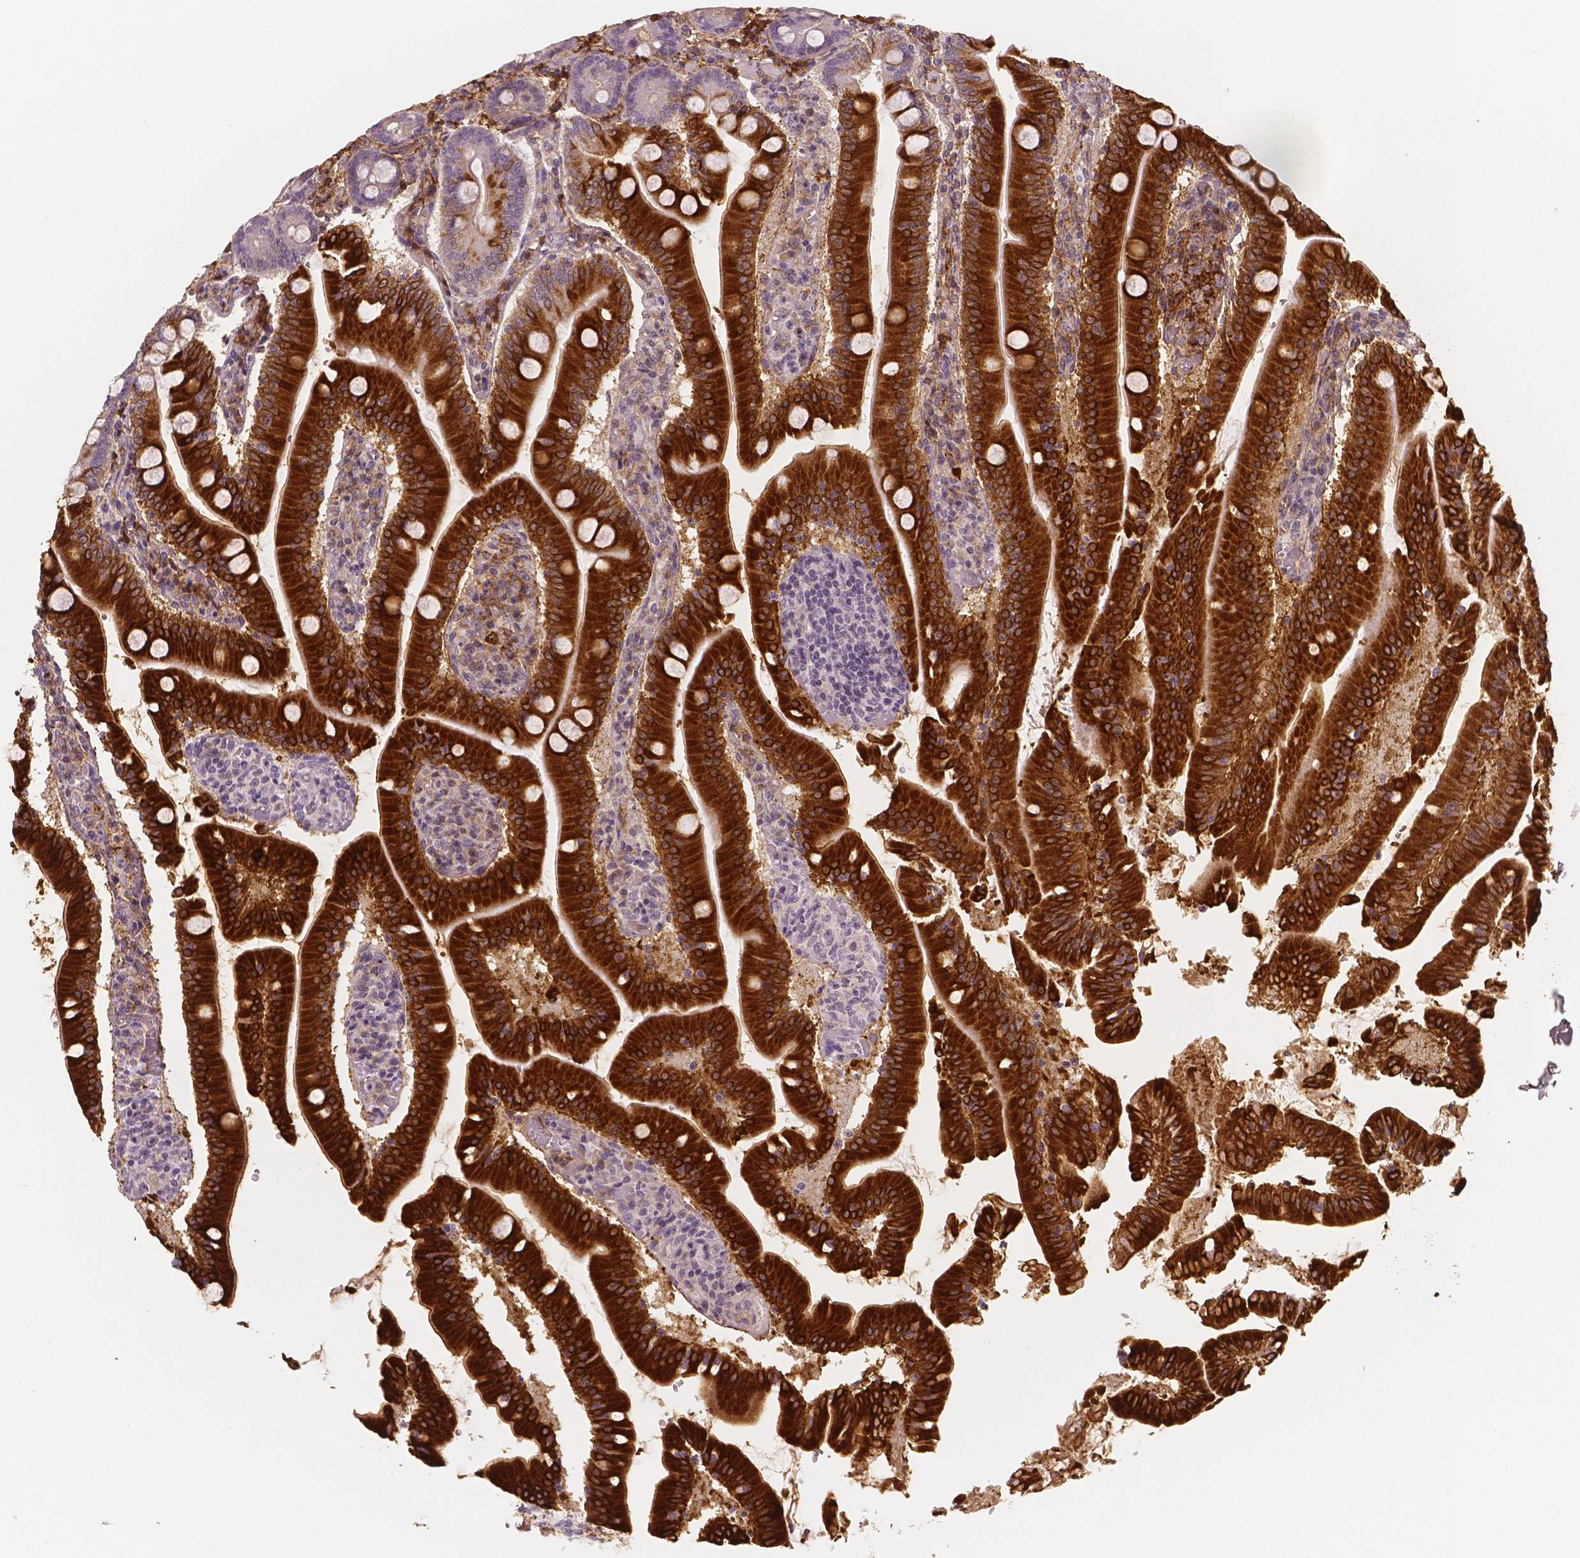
{"staining": {"intensity": "strong", "quantity": ">75%", "location": "cytoplasmic/membranous"}, "tissue": "small intestine", "cell_type": "Glandular cells", "image_type": "normal", "snomed": [{"axis": "morphology", "description": "Normal tissue, NOS"}, {"axis": "topography", "description": "Small intestine"}], "caption": "Protein staining demonstrates strong cytoplasmic/membranous expression in about >75% of glandular cells in normal small intestine.", "gene": "APOA4", "patient": {"sex": "male", "age": 37}}